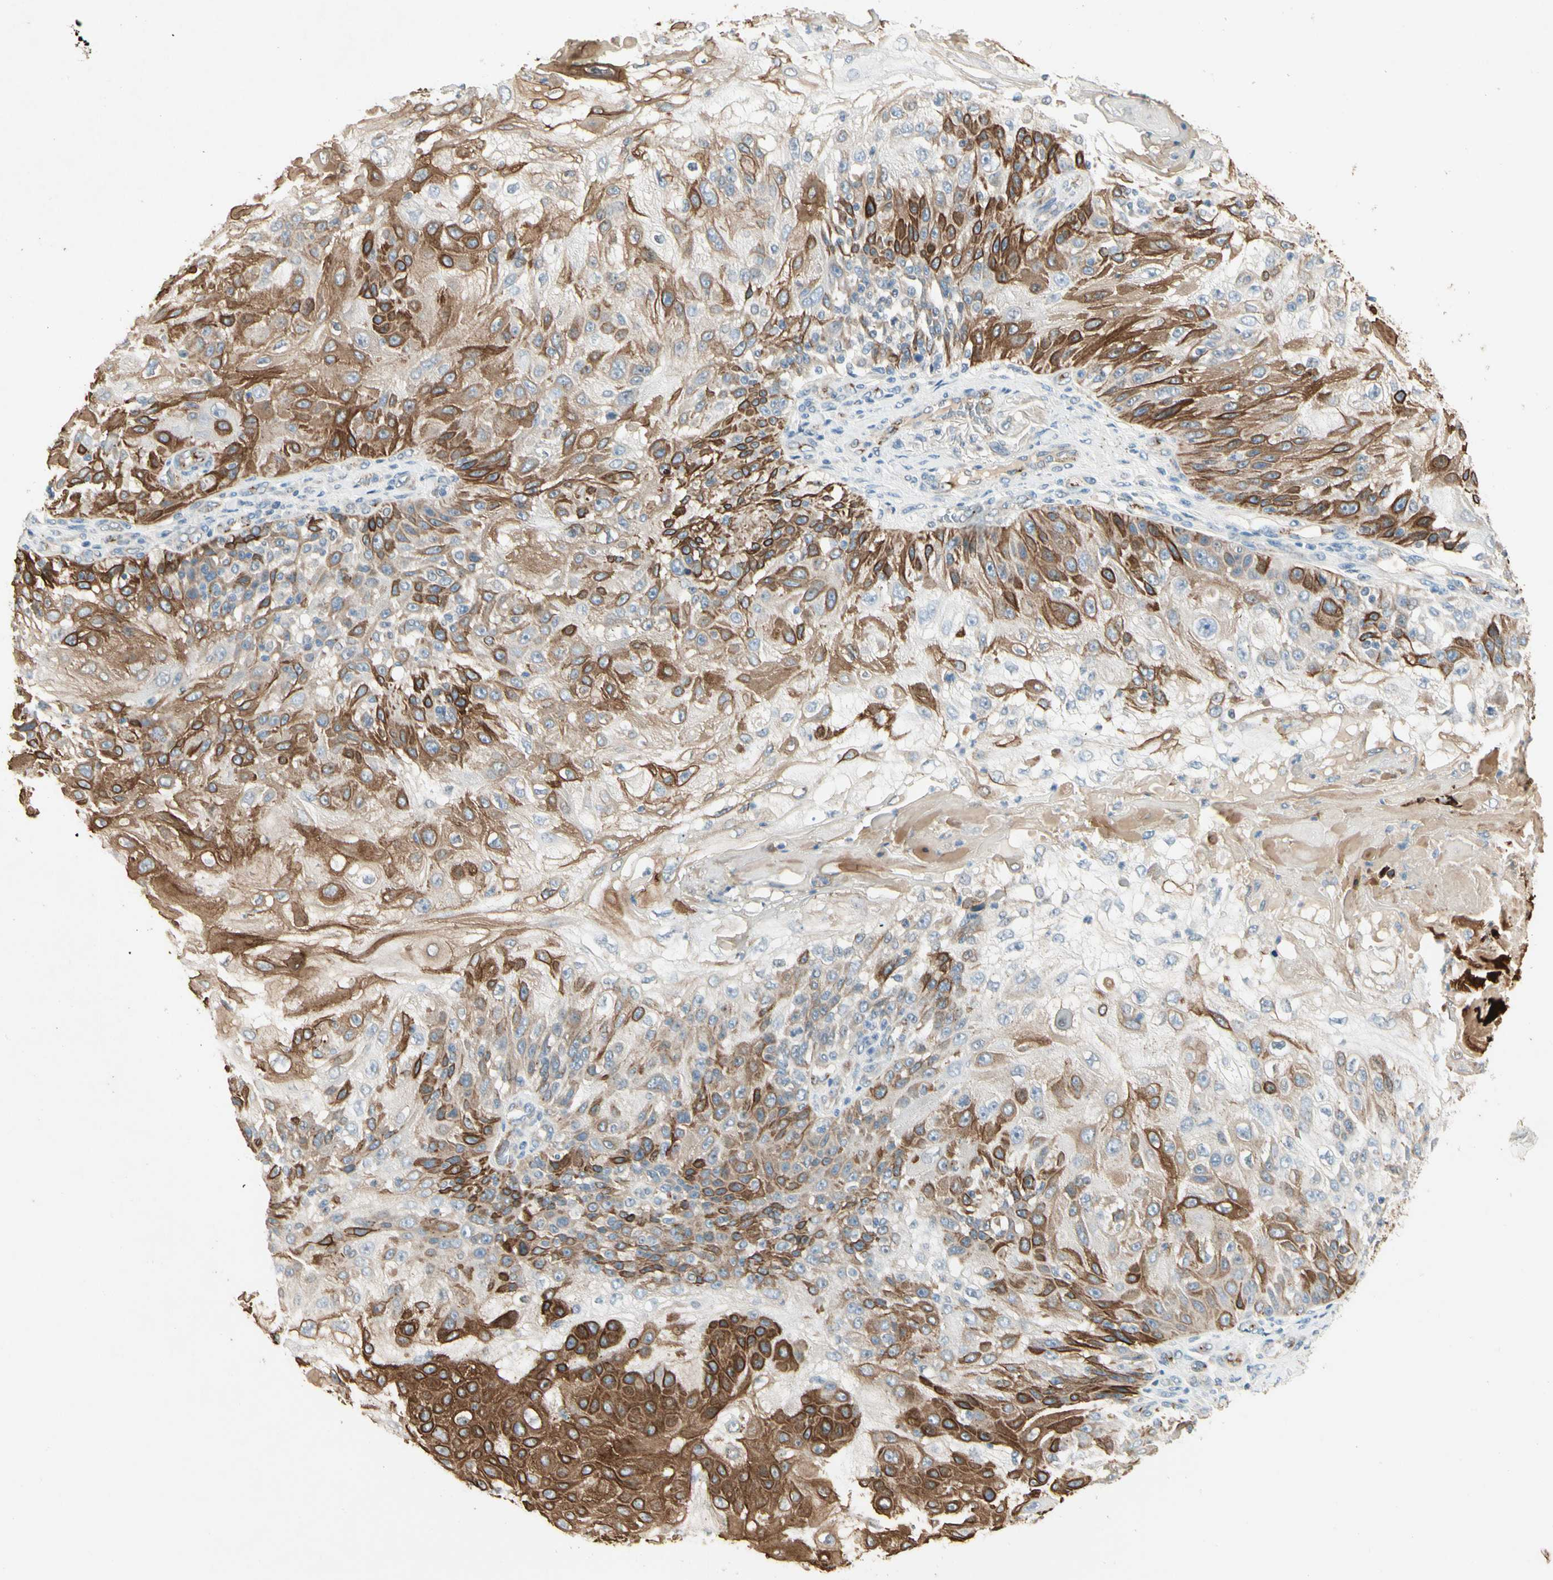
{"staining": {"intensity": "strong", "quantity": "25%-75%", "location": "cytoplasmic/membranous"}, "tissue": "skin cancer", "cell_type": "Tumor cells", "image_type": "cancer", "snomed": [{"axis": "morphology", "description": "Normal tissue, NOS"}, {"axis": "morphology", "description": "Squamous cell carcinoma, NOS"}, {"axis": "topography", "description": "Skin"}], "caption": "Protein positivity by immunohistochemistry reveals strong cytoplasmic/membranous expression in approximately 25%-75% of tumor cells in skin cancer.", "gene": "MANSC1", "patient": {"sex": "female", "age": 83}}